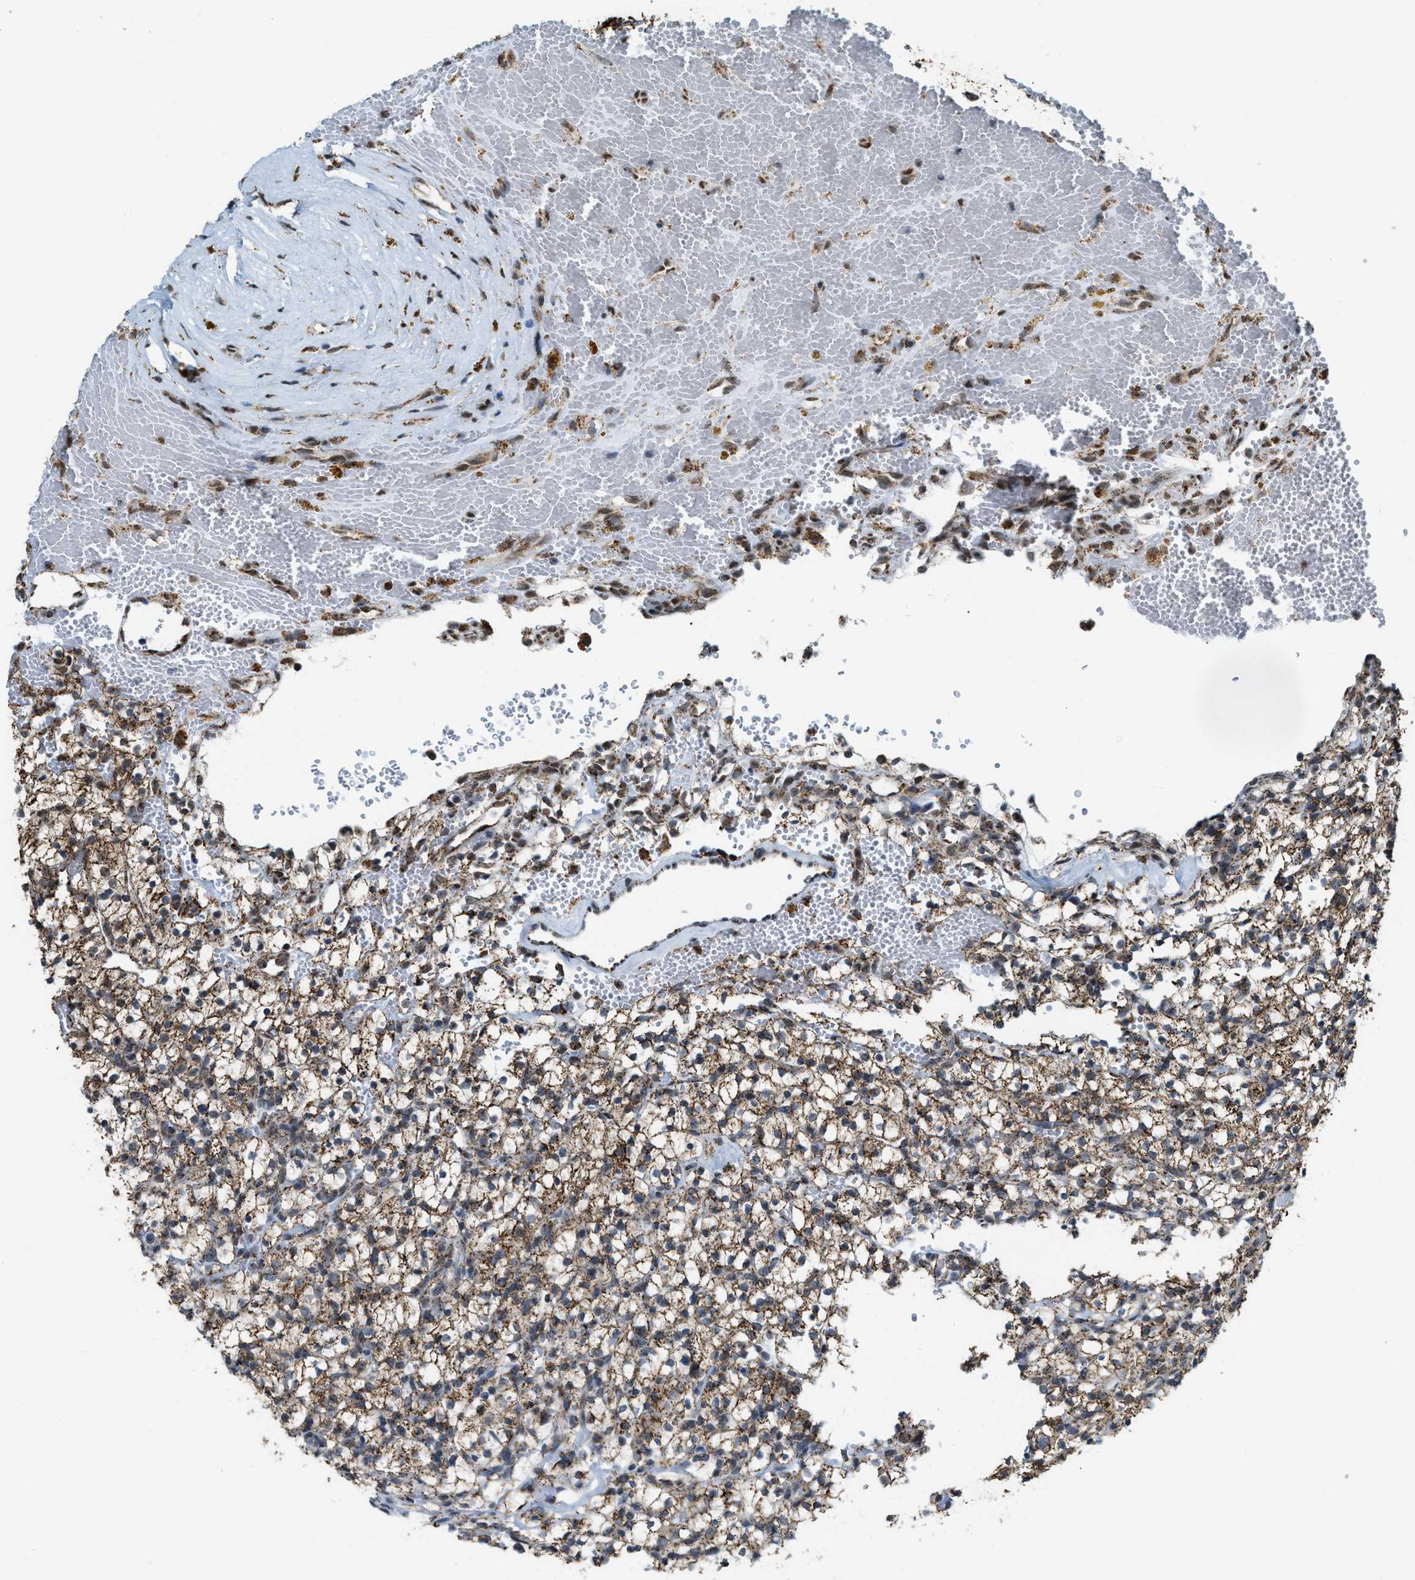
{"staining": {"intensity": "moderate", "quantity": ">75%", "location": "cytoplasmic/membranous"}, "tissue": "renal cancer", "cell_type": "Tumor cells", "image_type": "cancer", "snomed": [{"axis": "morphology", "description": "Adenocarcinoma, NOS"}, {"axis": "topography", "description": "Kidney"}], "caption": "Renal cancer stained with IHC shows moderate cytoplasmic/membranous positivity in about >75% of tumor cells. The staining was performed using DAB (3,3'-diaminobenzidine), with brown indicating positive protein expression. Nuclei are stained blue with hematoxylin.", "gene": "HIBADH", "patient": {"sex": "female", "age": 57}}